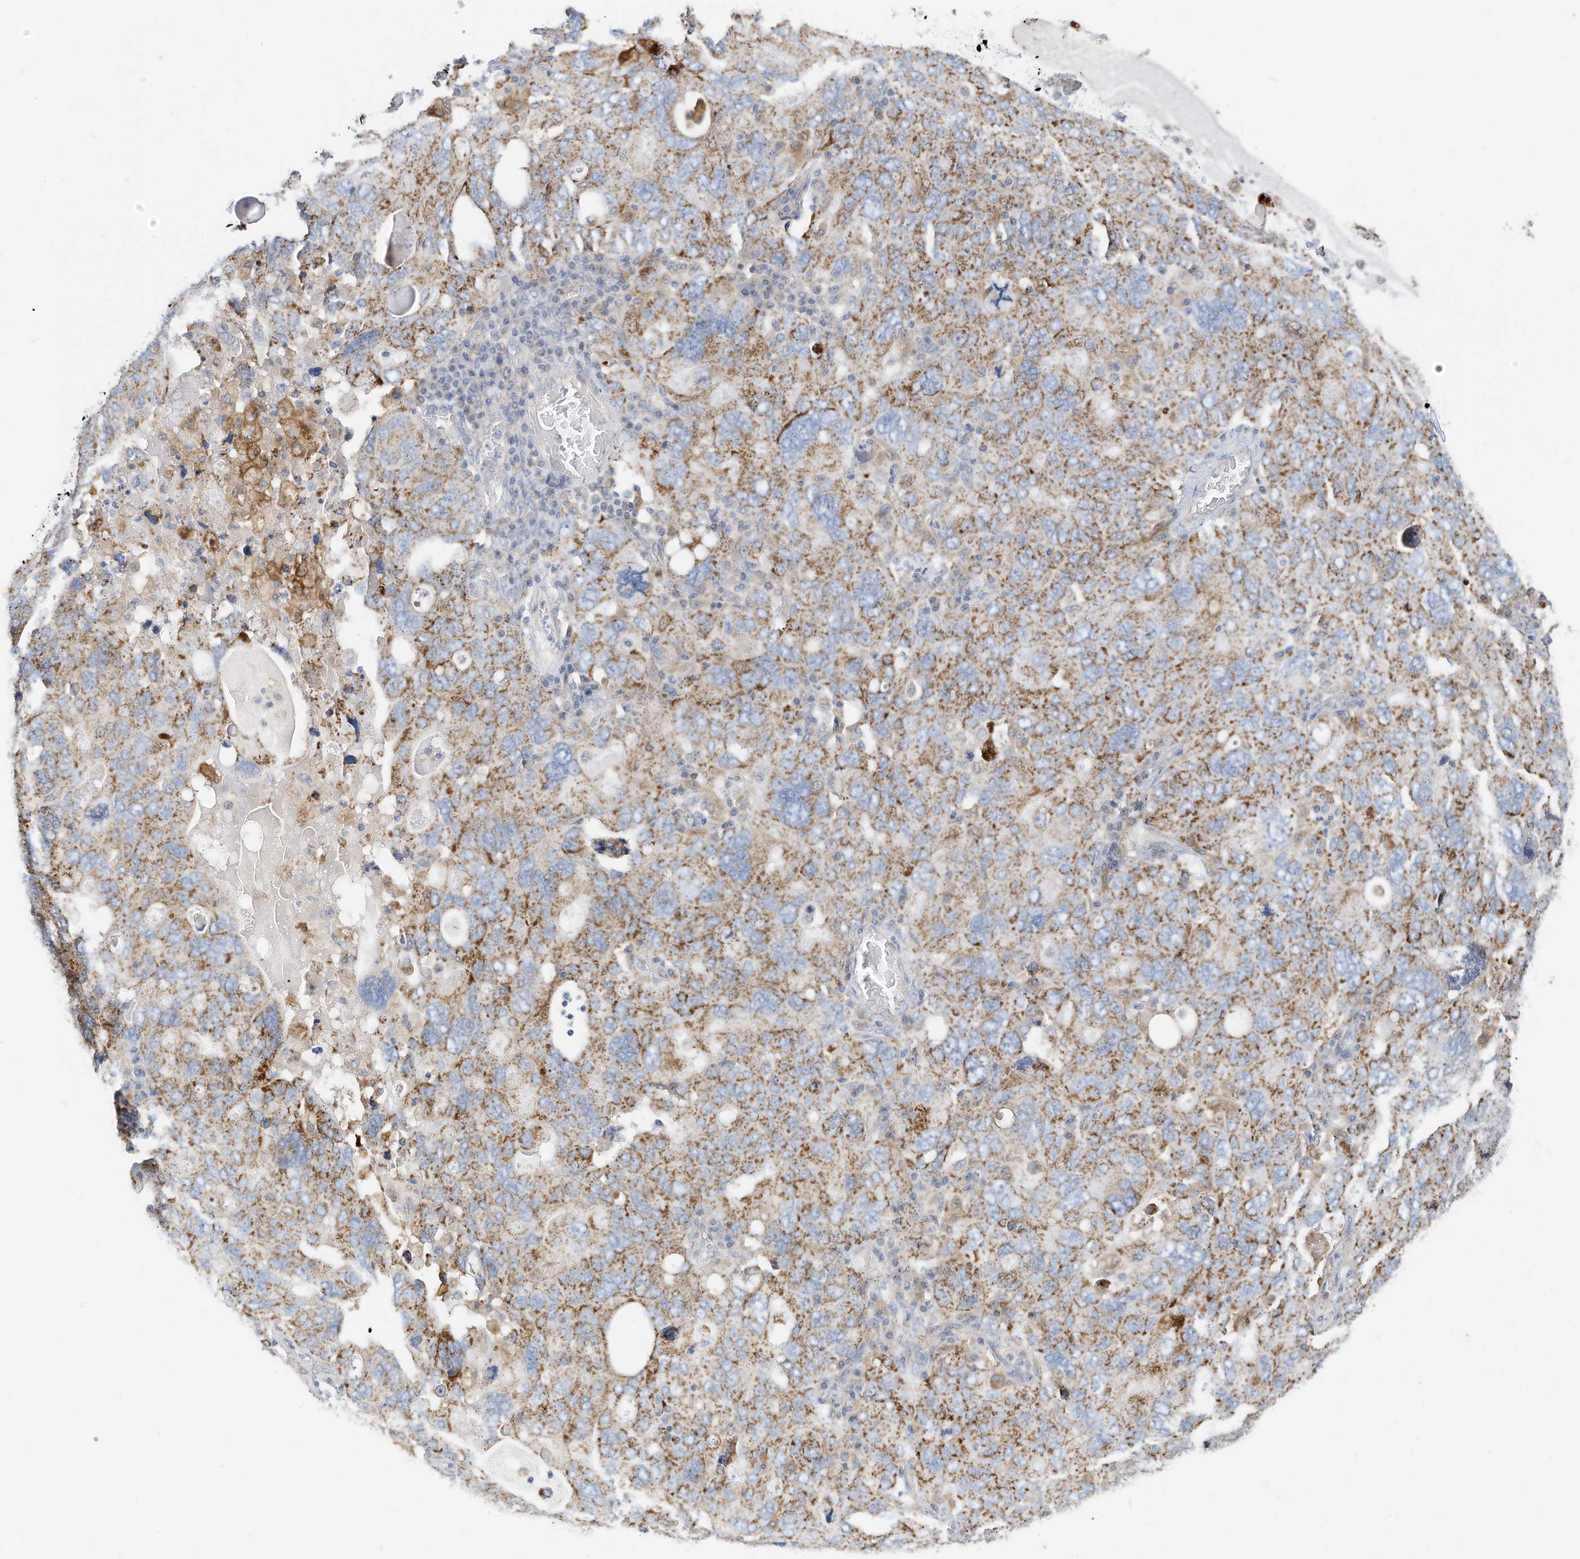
{"staining": {"intensity": "moderate", "quantity": ">75%", "location": "cytoplasmic/membranous"}, "tissue": "ovarian cancer", "cell_type": "Tumor cells", "image_type": "cancer", "snomed": [{"axis": "morphology", "description": "Carcinoma, endometroid"}, {"axis": "topography", "description": "Ovary"}], "caption": "DAB immunohistochemical staining of ovarian cancer (endometroid carcinoma) exhibits moderate cytoplasmic/membranous protein expression in about >75% of tumor cells. (Brightfield microscopy of DAB IHC at high magnification).", "gene": "RHOH", "patient": {"sex": "female", "age": 62}}